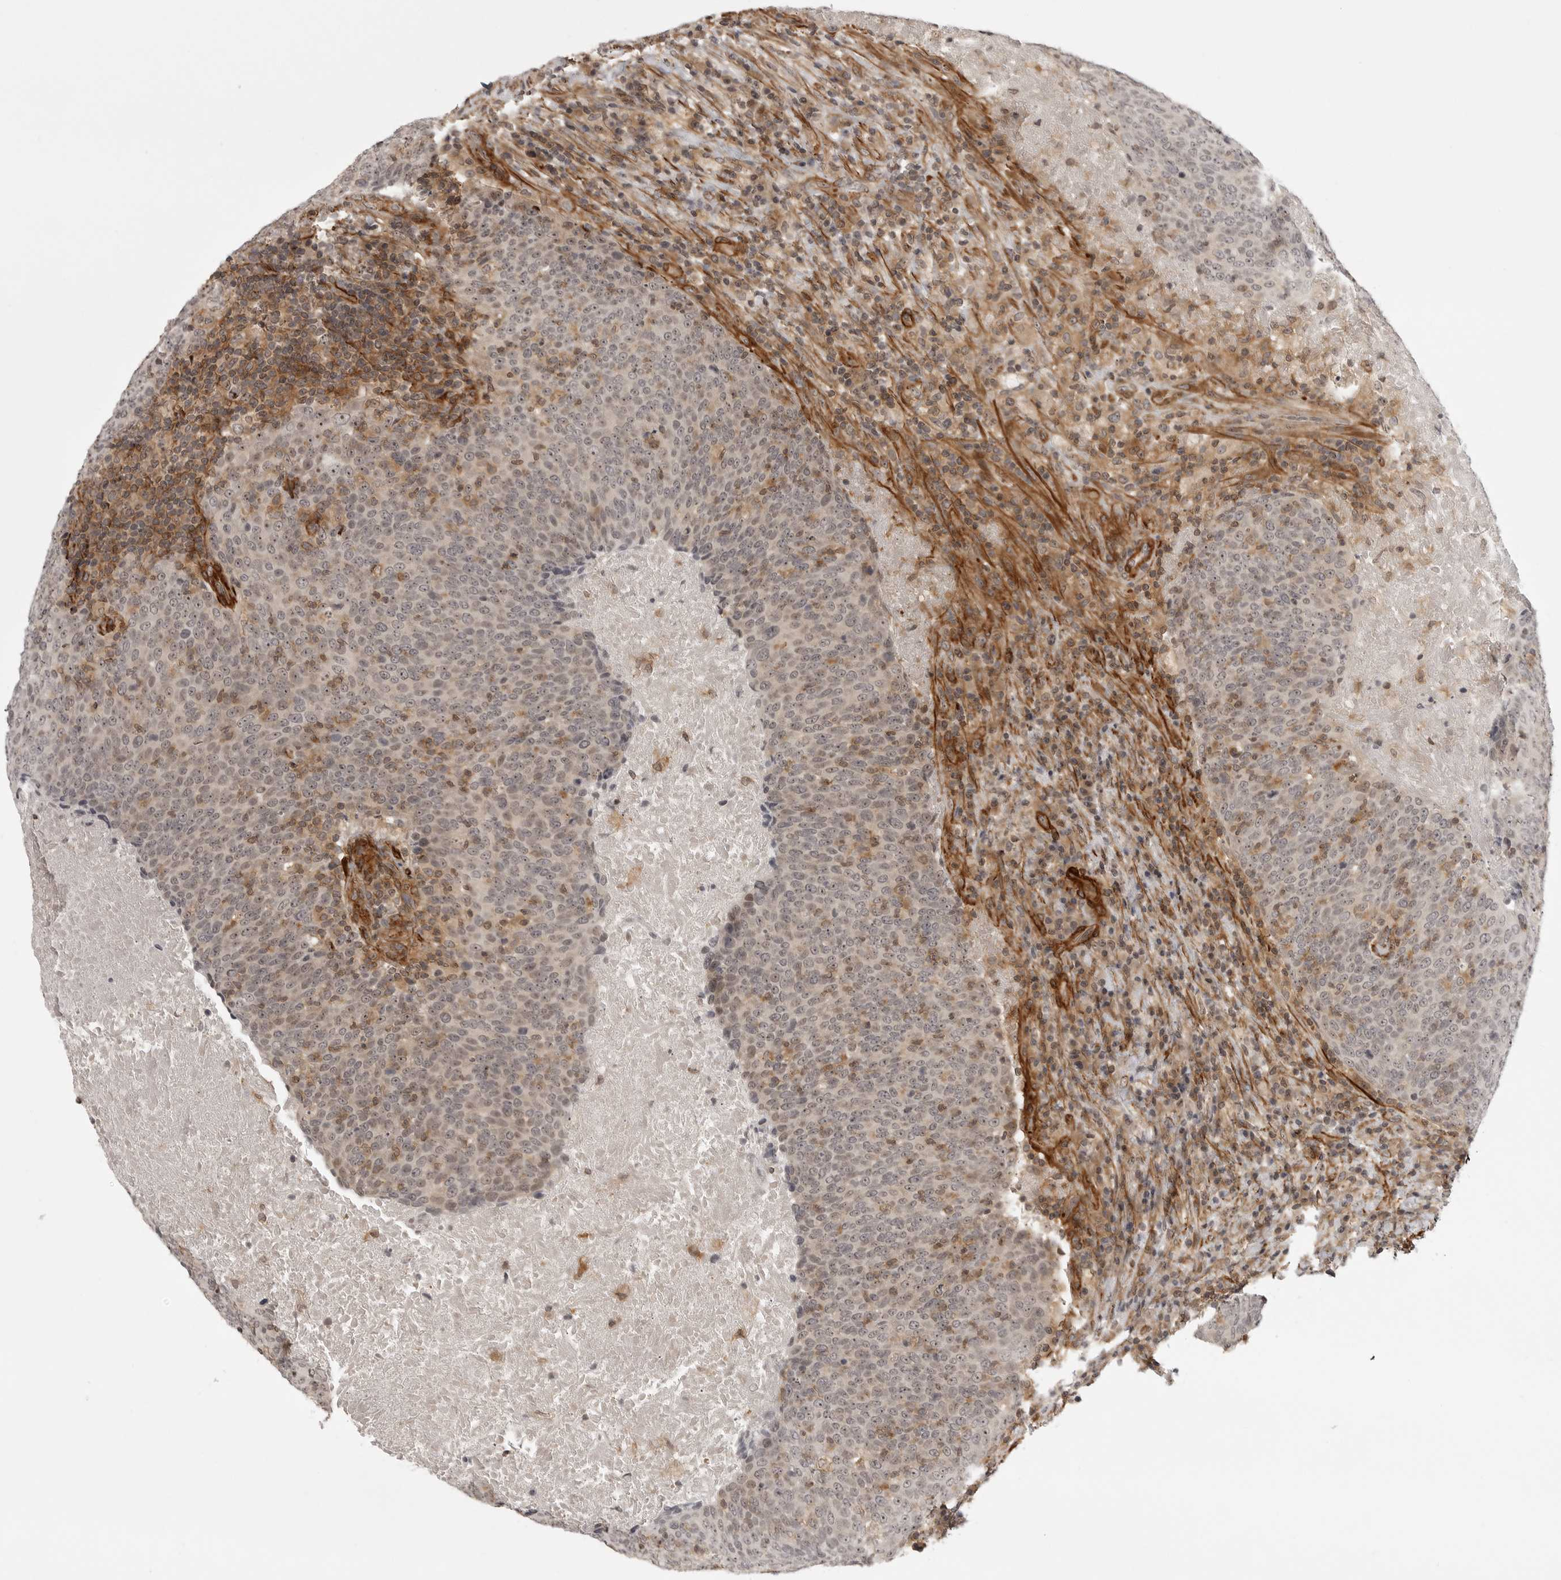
{"staining": {"intensity": "weak", "quantity": ">75%", "location": "nuclear"}, "tissue": "head and neck cancer", "cell_type": "Tumor cells", "image_type": "cancer", "snomed": [{"axis": "morphology", "description": "Squamous cell carcinoma, NOS"}, {"axis": "morphology", "description": "Squamous cell carcinoma, metastatic, NOS"}, {"axis": "topography", "description": "Lymph node"}, {"axis": "topography", "description": "Head-Neck"}], "caption": "Head and neck cancer (metastatic squamous cell carcinoma) was stained to show a protein in brown. There is low levels of weak nuclear positivity in approximately >75% of tumor cells. Nuclei are stained in blue.", "gene": "TUT4", "patient": {"sex": "male", "age": 62}}